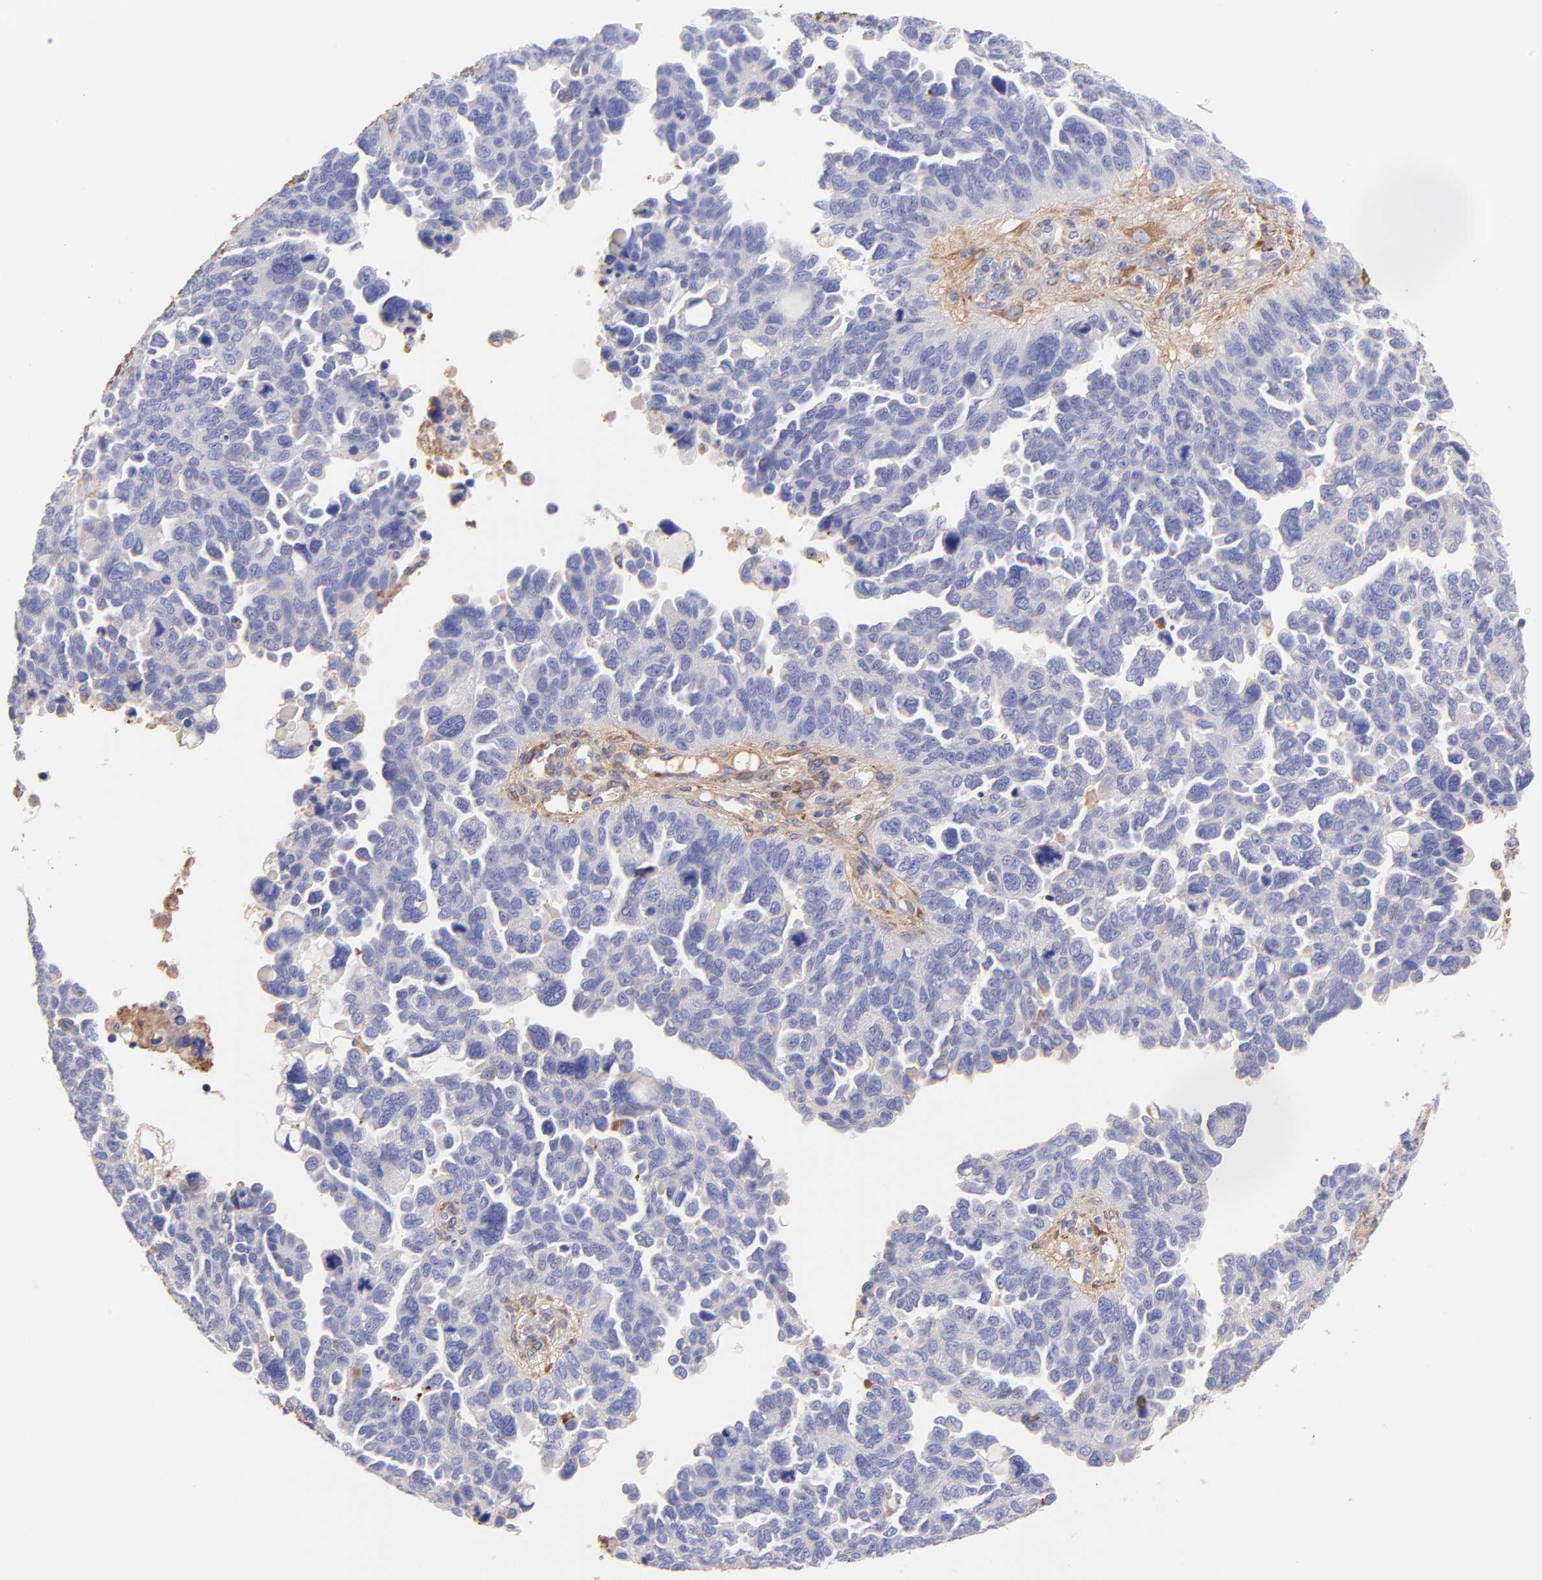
{"staining": {"intensity": "moderate", "quantity": "<25%", "location": "cytoplasmic/membranous"}, "tissue": "ovarian cancer", "cell_type": "Tumor cells", "image_type": "cancer", "snomed": [{"axis": "morphology", "description": "Cystadenocarcinoma, serous, NOS"}, {"axis": "topography", "description": "Ovary"}], "caption": "IHC of ovarian cancer demonstrates low levels of moderate cytoplasmic/membranous staining in approximately <25% of tumor cells.", "gene": "BGN", "patient": {"sex": "female", "age": 64}}